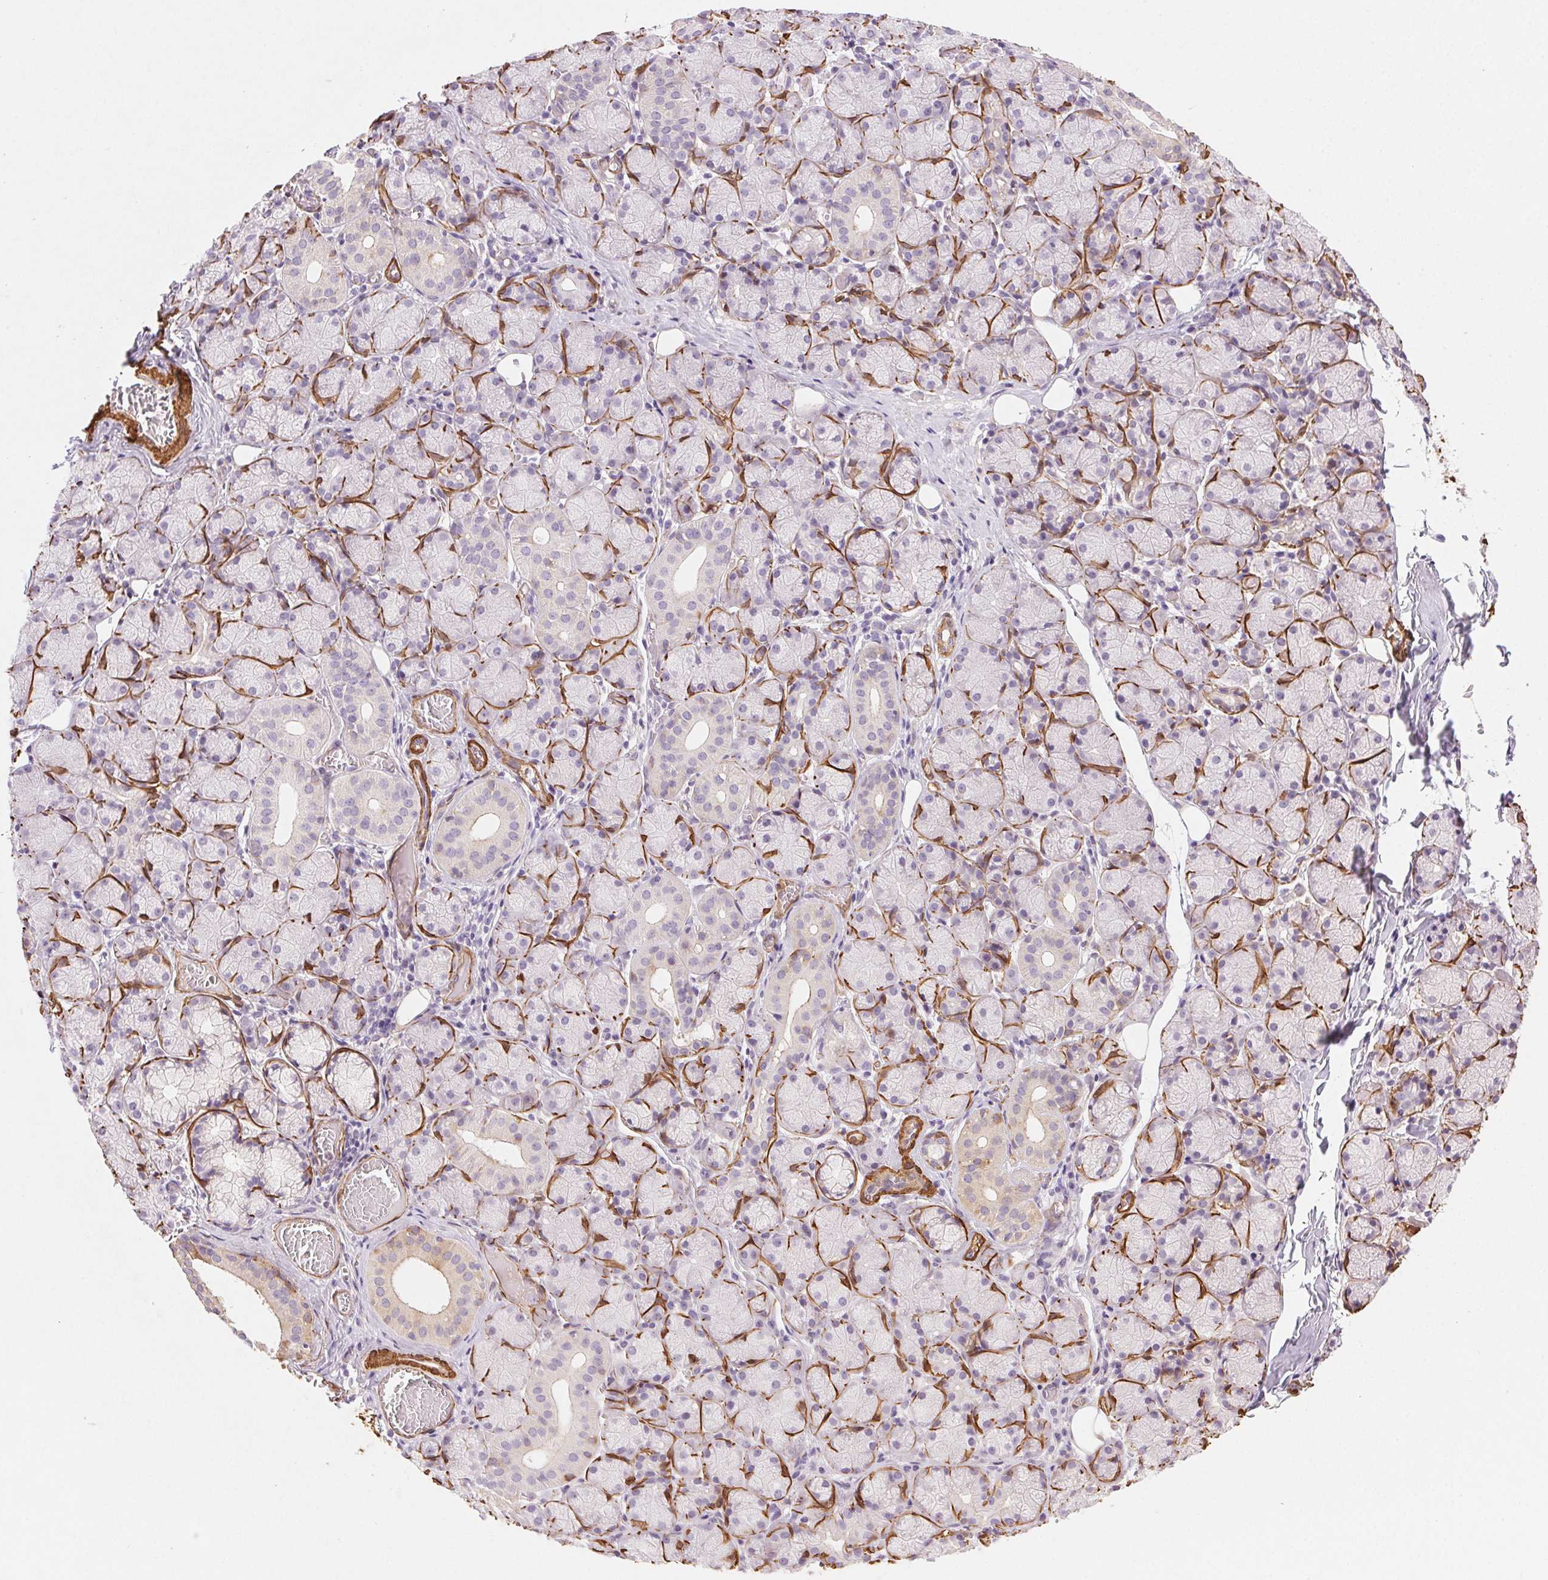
{"staining": {"intensity": "moderate", "quantity": "<25%", "location": "cytoplasmic/membranous"}, "tissue": "salivary gland", "cell_type": "Glandular cells", "image_type": "normal", "snomed": [{"axis": "morphology", "description": "Normal tissue, NOS"}, {"axis": "topography", "description": "Salivary gland"}, {"axis": "topography", "description": "Peripheral nerve tissue"}], "caption": "A micrograph showing moderate cytoplasmic/membranous staining in about <25% of glandular cells in benign salivary gland, as visualized by brown immunohistochemical staining.", "gene": "GPX8", "patient": {"sex": "female", "age": 24}}